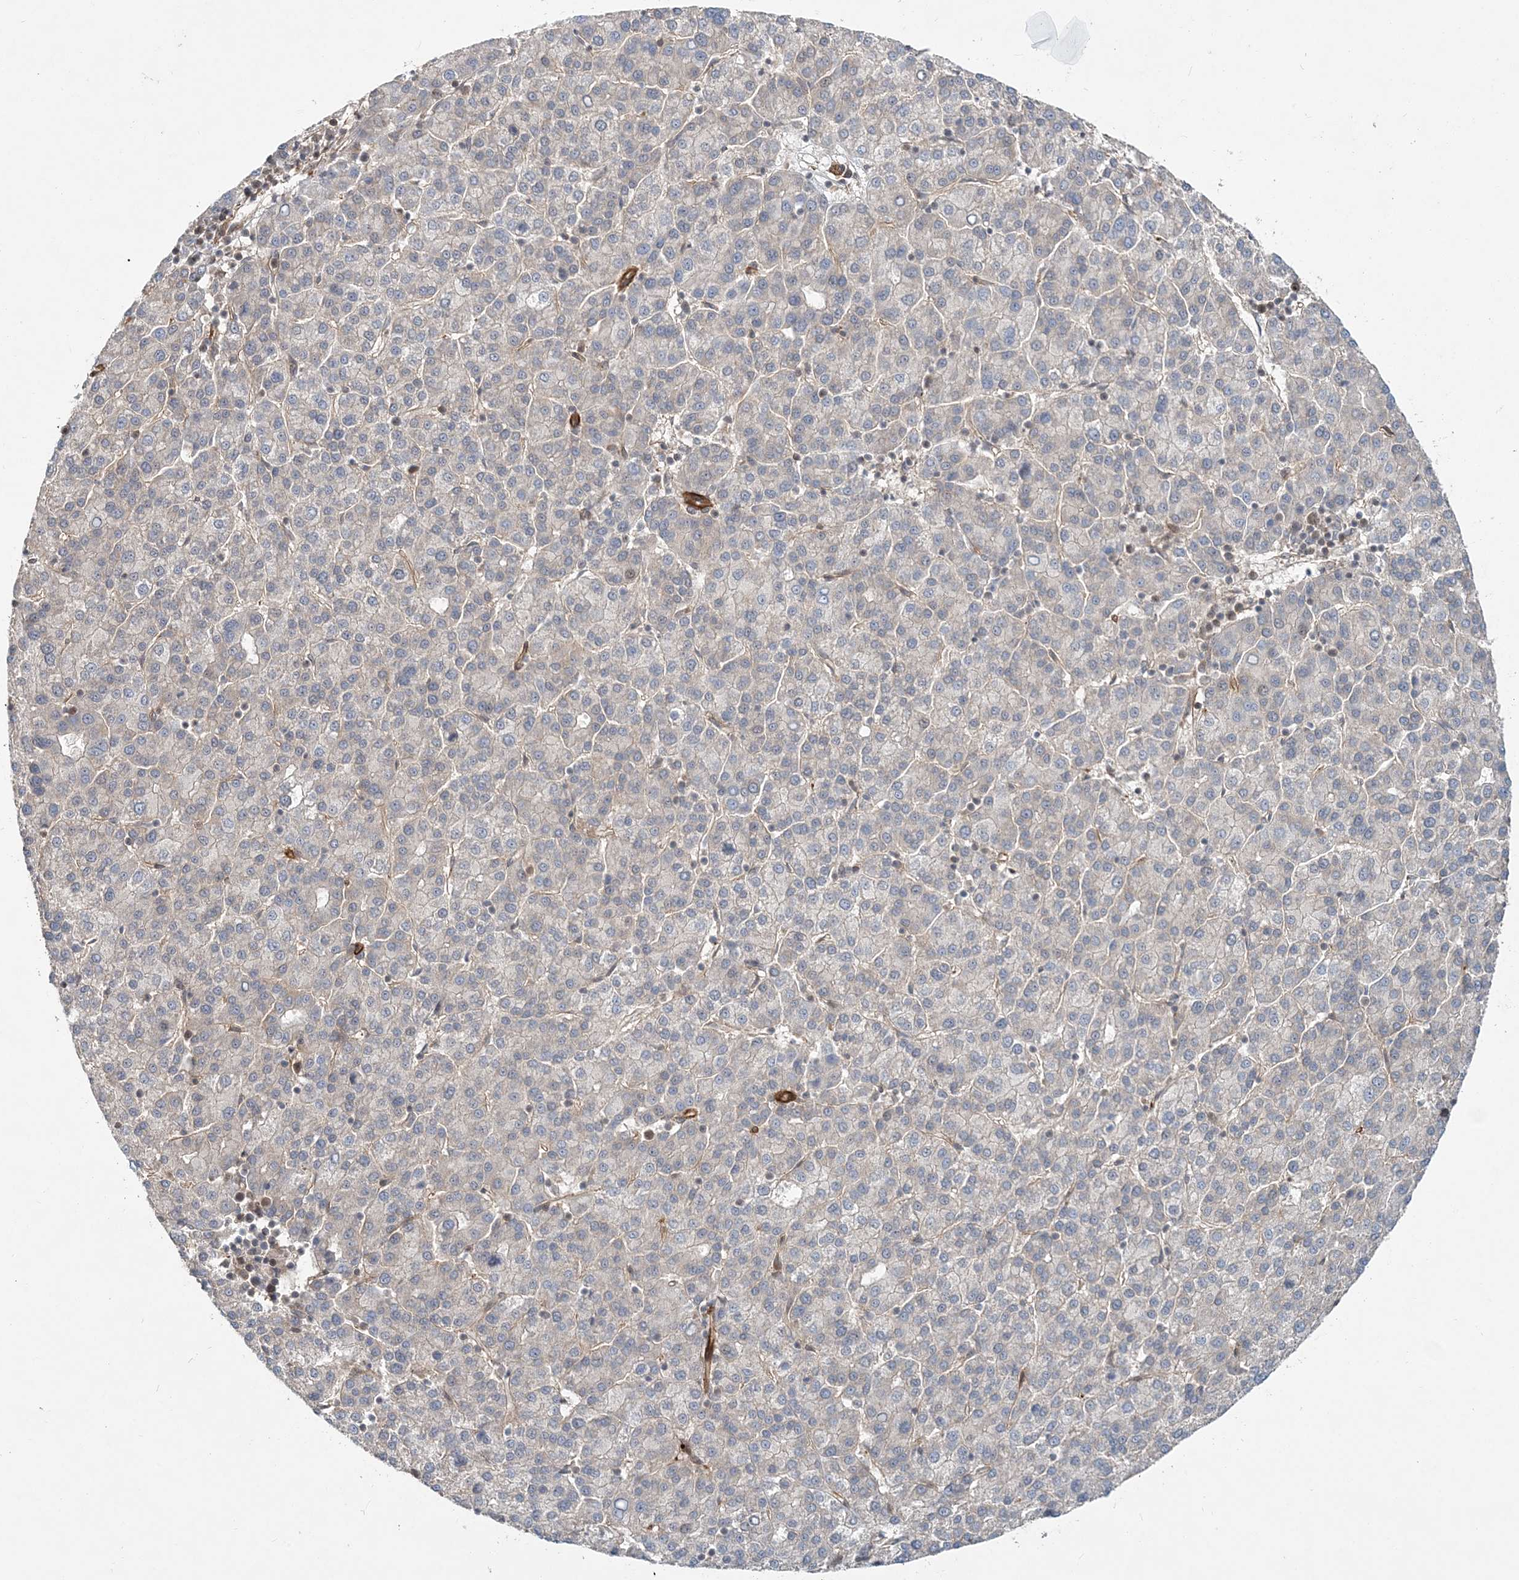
{"staining": {"intensity": "negative", "quantity": "none", "location": "none"}, "tissue": "liver cancer", "cell_type": "Tumor cells", "image_type": "cancer", "snomed": [{"axis": "morphology", "description": "Carcinoma, Hepatocellular, NOS"}, {"axis": "topography", "description": "Liver"}], "caption": "Immunohistochemistry of liver cancer demonstrates no expression in tumor cells.", "gene": "GEMIN5", "patient": {"sex": "female", "age": 58}}